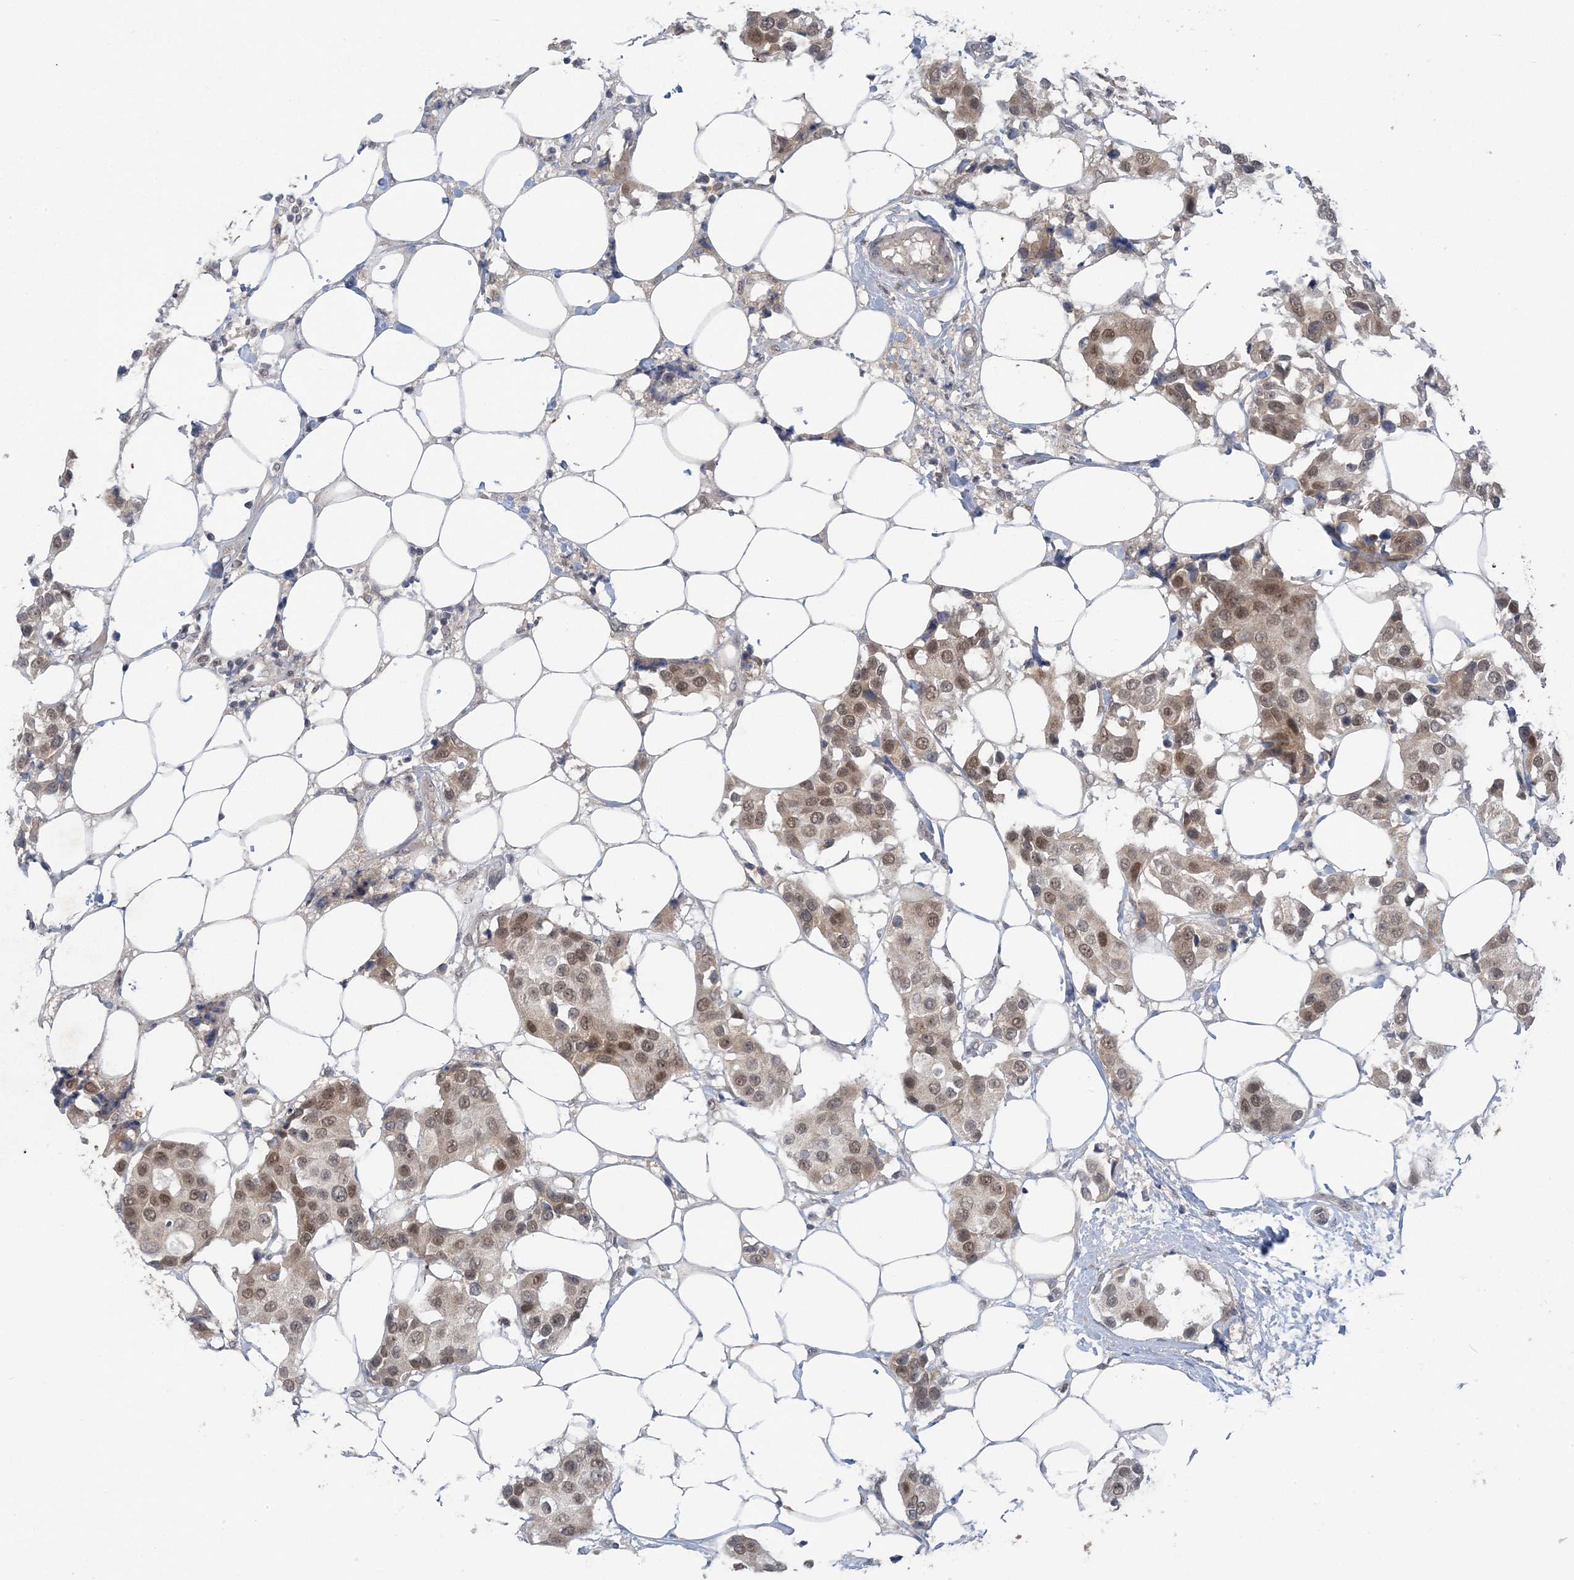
{"staining": {"intensity": "moderate", "quantity": ">75%", "location": "nuclear"}, "tissue": "breast cancer", "cell_type": "Tumor cells", "image_type": "cancer", "snomed": [{"axis": "morphology", "description": "Normal tissue, NOS"}, {"axis": "morphology", "description": "Duct carcinoma"}, {"axis": "topography", "description": "Breast"}], "caption": "High-magnification brightfield microscopy of invasive ductal carcinoma (breast) stained with DAB (3,3'-diaminobenzidine) (brown) and counterstained with hematoxylin (blue). tumor cells exhibit moderate nuclear staining is identified in approximately>75% of cells. Using DAB (brown) and hematoxylin (blue) stains, captured at high magnification using brightfield microscopy.", "gene": "ZBTB7A", "patient": {"sex": "female", "age": 39}}